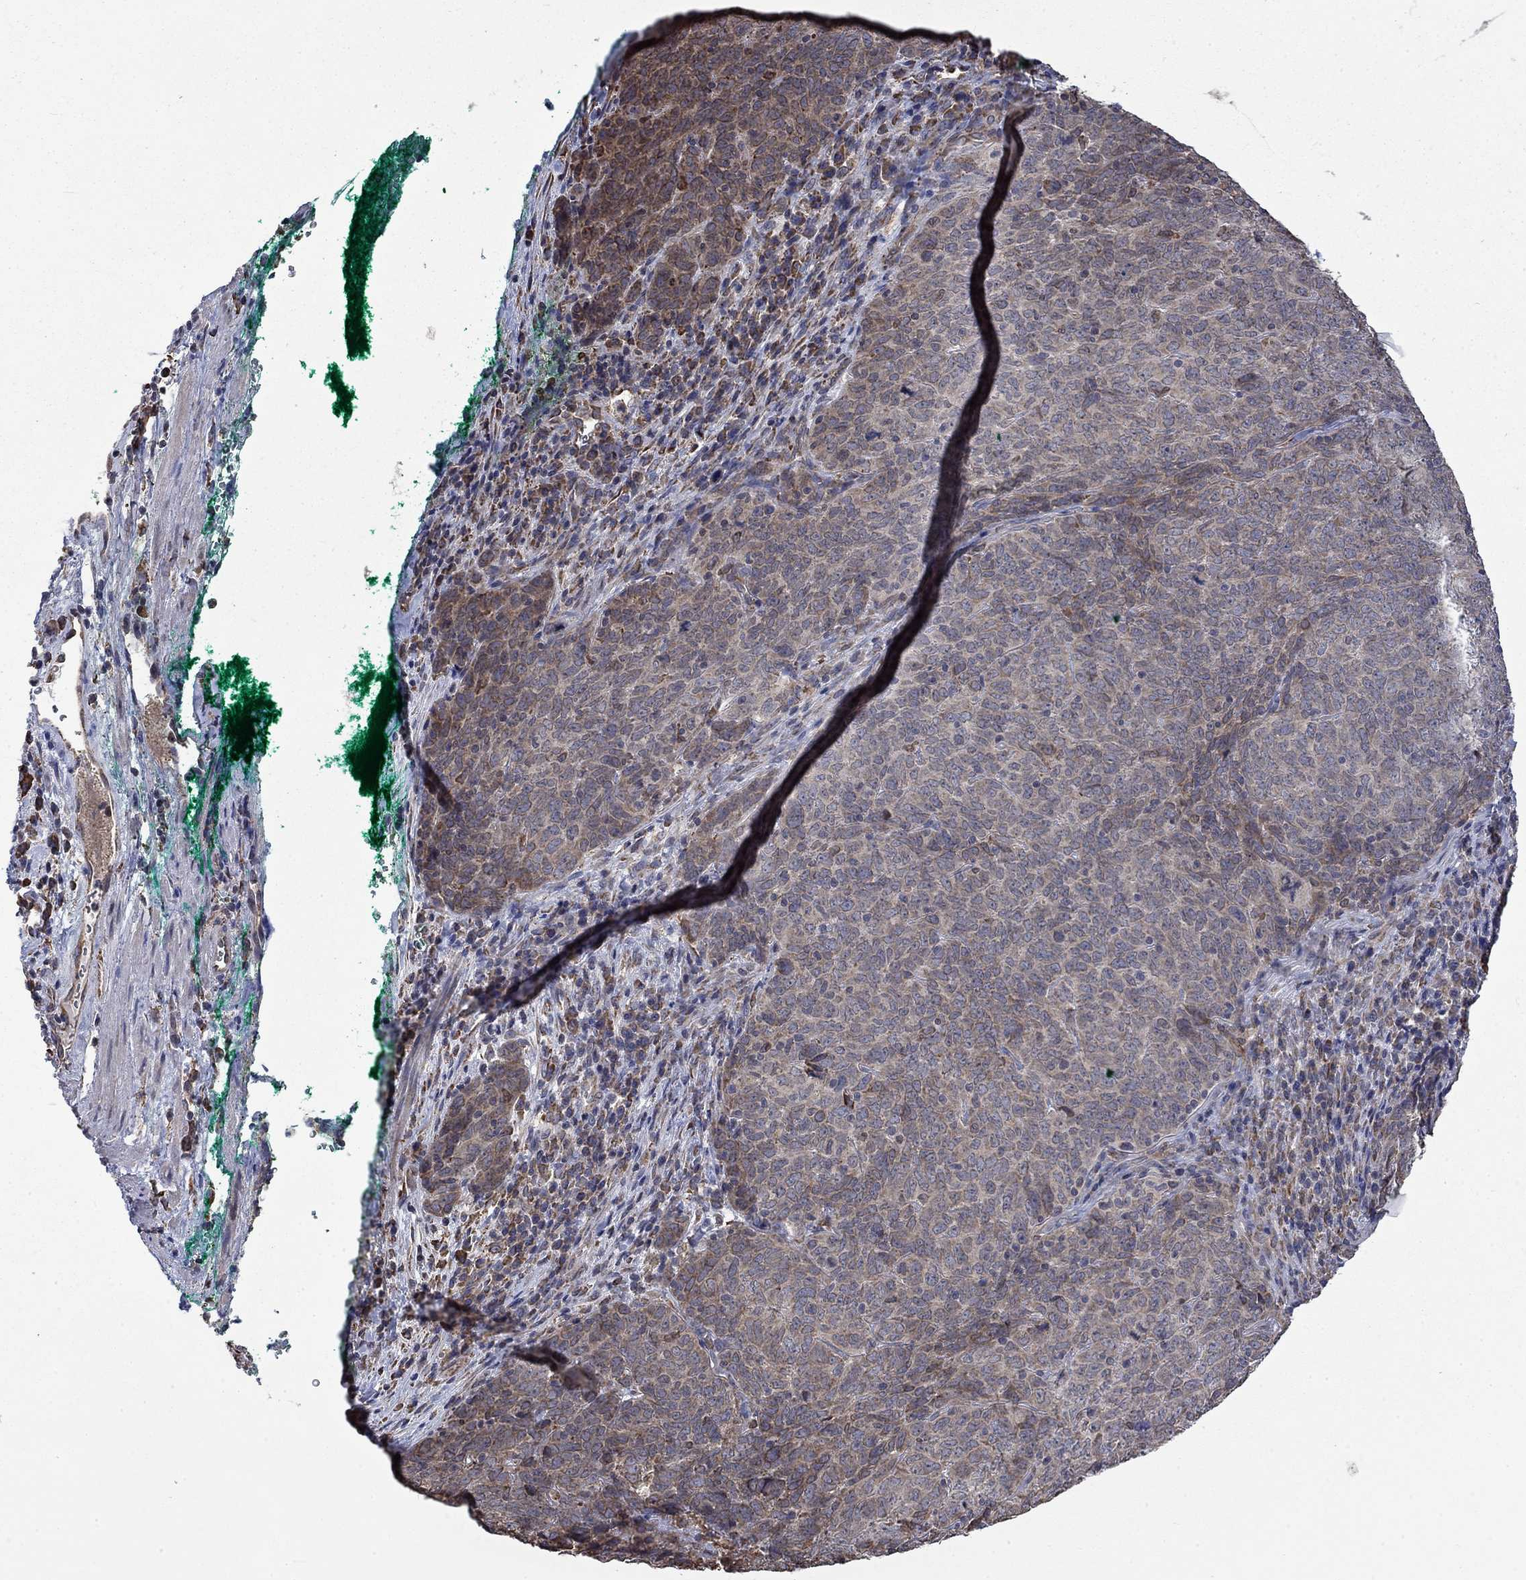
{"staining": {"intensity": "weak", "quantity": "<25%", "location": "cytoplasmic/membranous"}, "tissue": "skin cancer", "cell_type": "Tumor cells", "image_type": "cancer", "snomed": [{"axis": "morphology", "description": "Squamous cell carcinoma, NOS"}, {"axis": "topography", "description": "Skin"}, {"axis": "topography", "description": "Anal"}], "caption": "Skin squamous cell carcinoma was stained to show a protein in brown. There is no significant staining in tumor cells.", "gene": "ESRRA", "patient": {"sex": "female", "age": 51}}